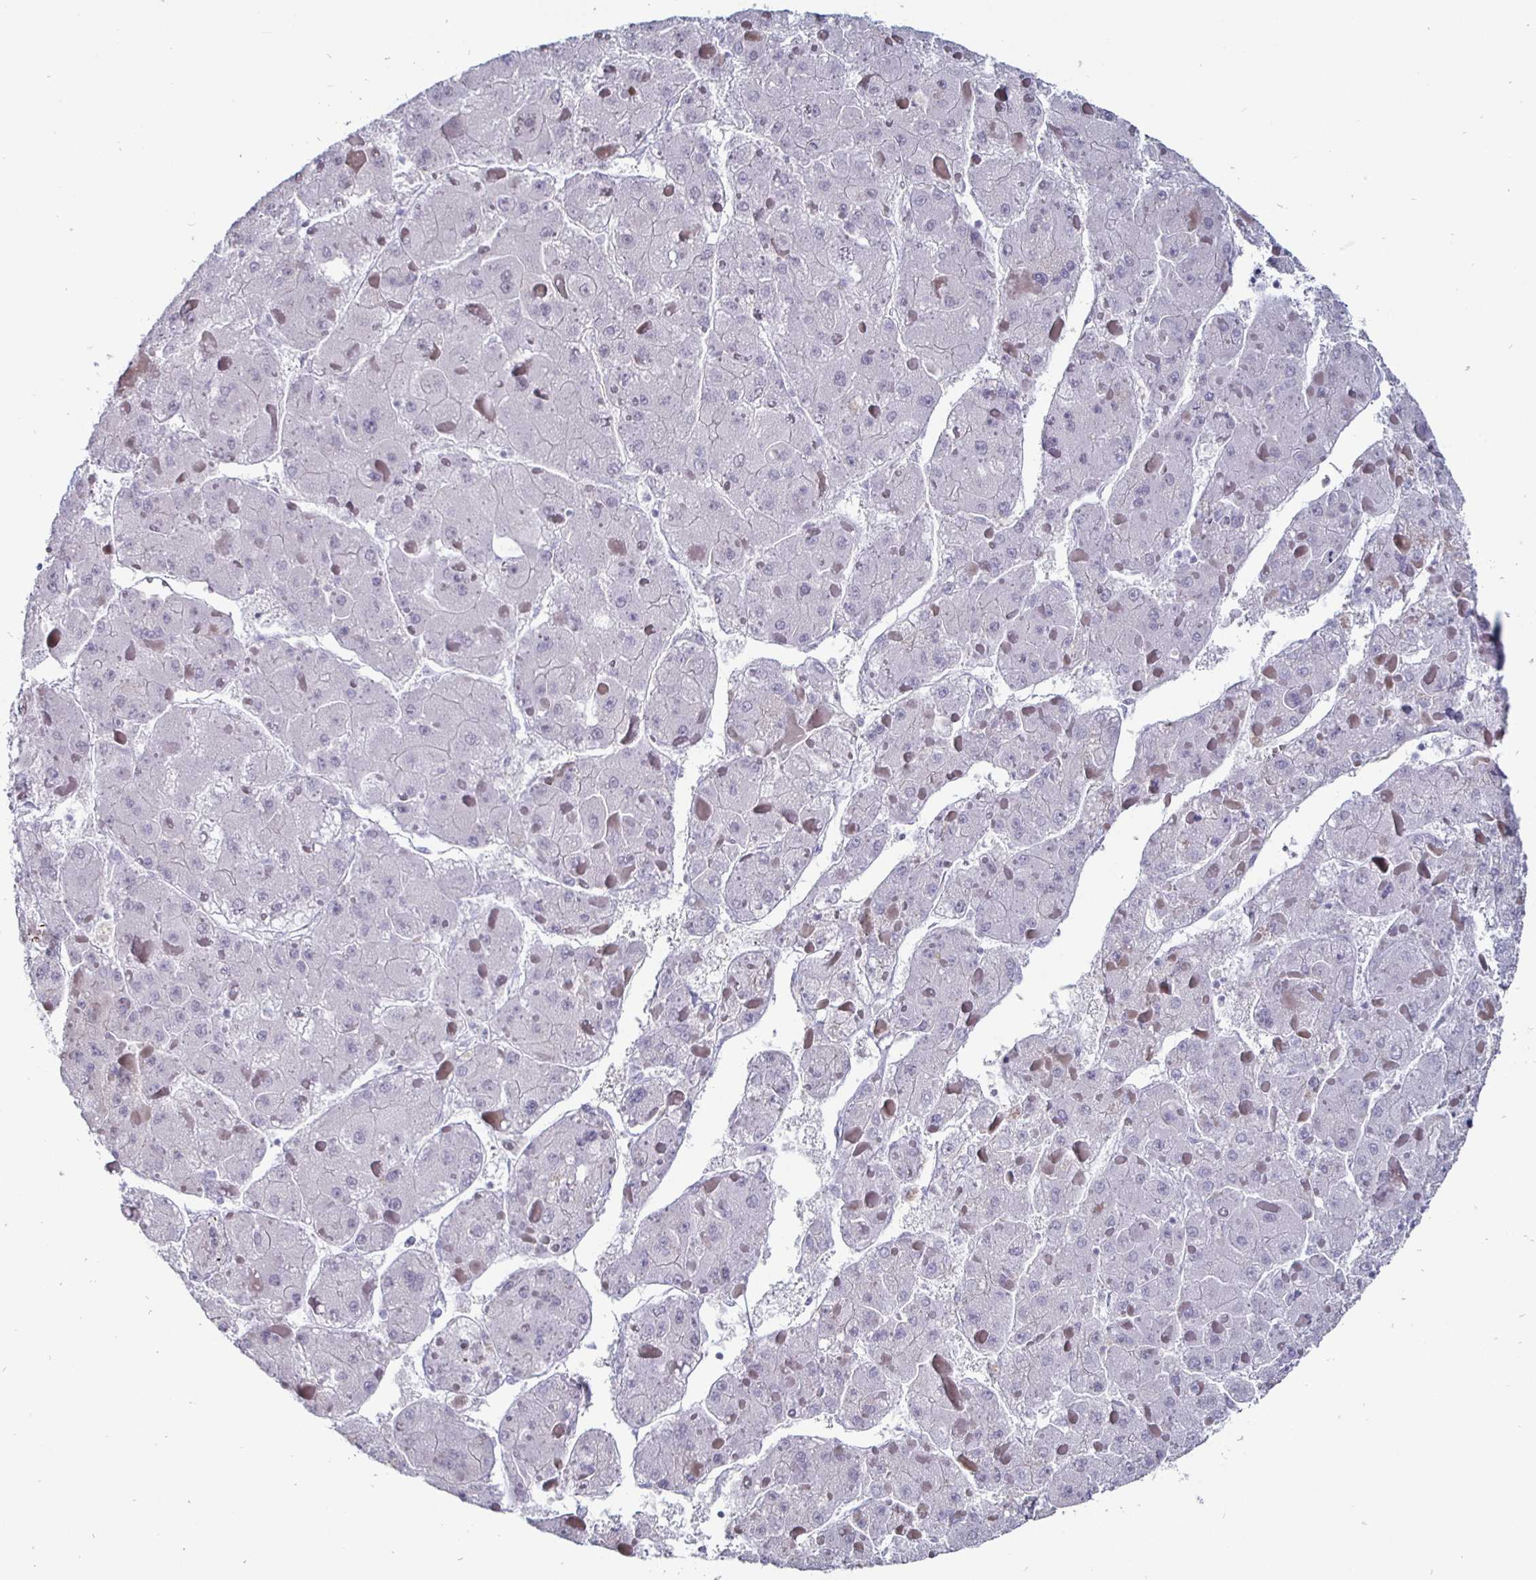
{"staining": {"intensity": "negative", "quantity": "none", "location": "none"}, "tissue": "liver cancer", "cell_type": "Tumor cells", "image_type": "cancer", "snomed": [{"axis": "morphology", "description": "Carcinoma, Hepatocellular, NOS"}, {"axis": "topography", "description": "Liver"}], "caption": "DAB (3,3'-diaminobenzidine) immunohistochemical staining of human hepatocellular carcinoma (liver) demonstrates no significant staining in tumor cells.", "gene": "OOSP2", "patient": {"sex": "female", "age": 73}}